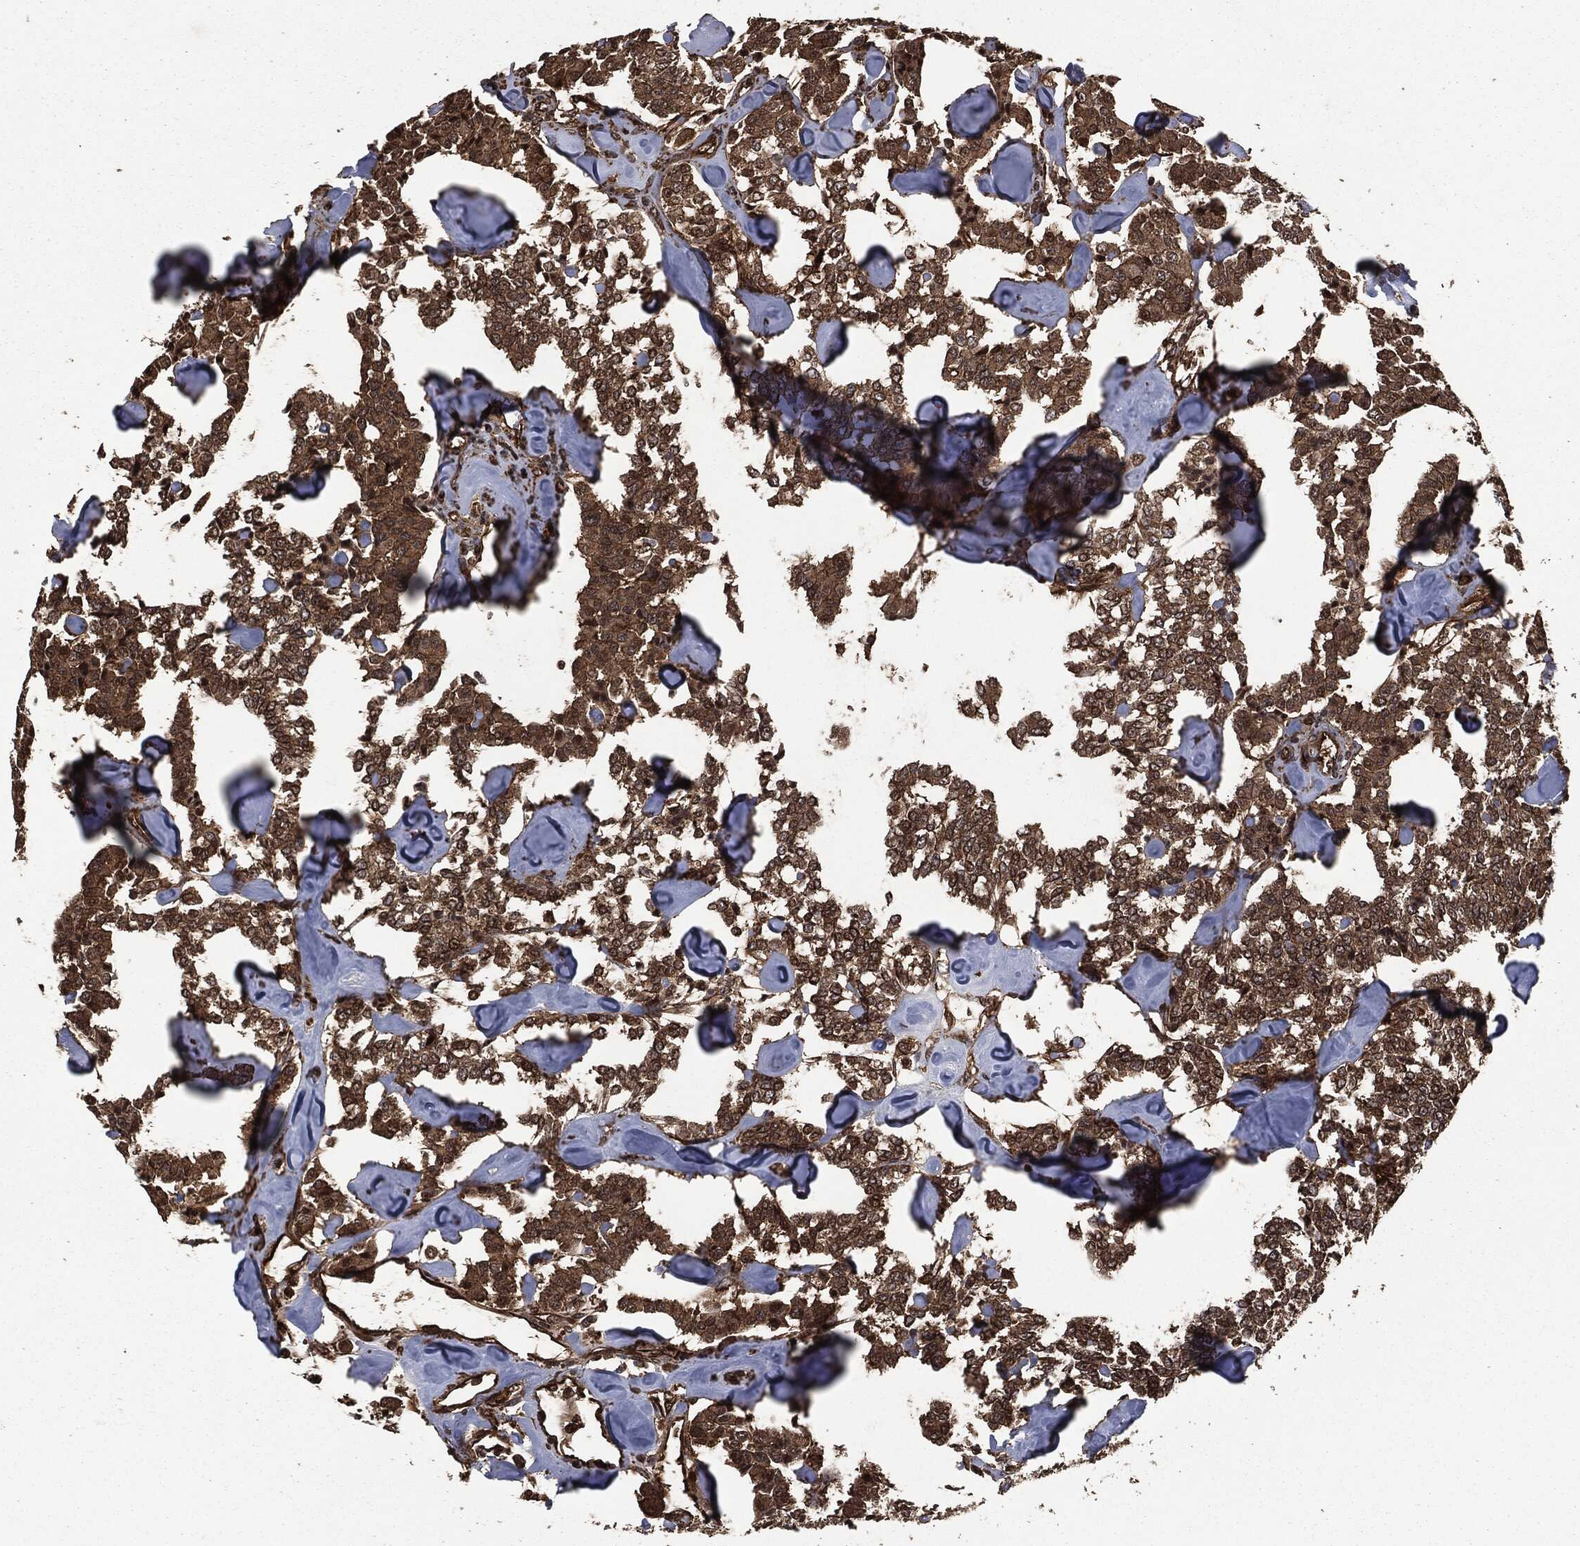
{"staining": {"intensity": "strong", "quantity": ">75%", "location": "cytoplasmic/membranous"}, "tissue": "carcinoid", "cell_type": "Tumor cells", "image_type": "cancer", "snomed": [{"axis": "morphology", "description": "Carcinoid, malignant, NOS"}, {"axis": "topography", "description": "Pancreas"}], "caption": "Strong cytoplasmic/membranous protein positivity is identified in about >75% of tumor cells in carcinoid. (brown staining indicates protein expression, while blue staining denotes nuclei).", "gene": "HRAS", "patient": {"sex": "male", "age": 41}}